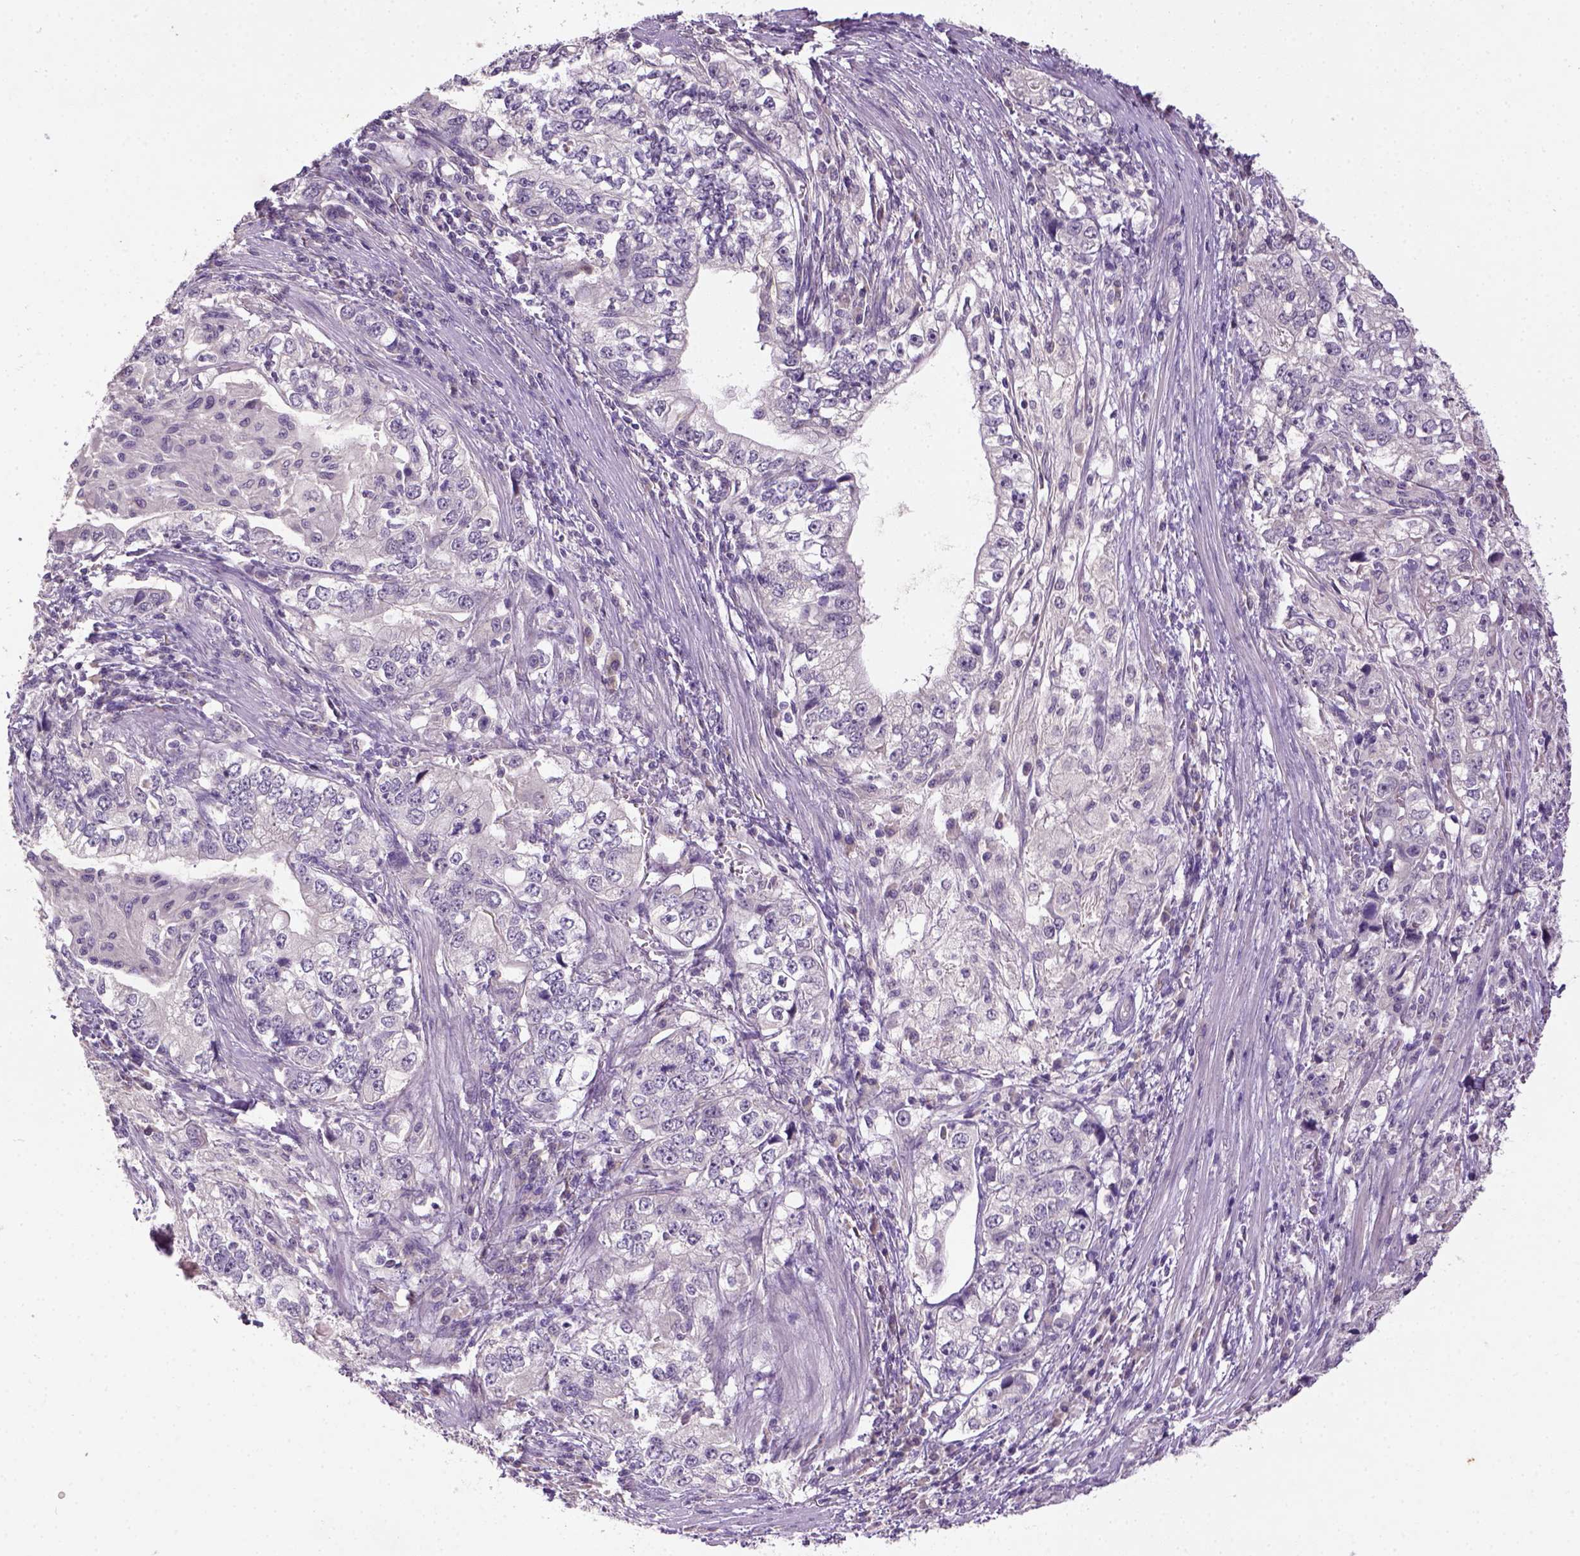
{"staining": {"intensity": "negative", "quantity": "none", "location": "none"}, "tissue": "stomach cancer", "cell_type": "Tumor cells", "image_type": "cancer", "snomed": [{"axis": "morphology", "description": "Adenocarcinoma, NOS"}, {"axis": "topography", "description": "Stomach, lower"}], "caption": "Tumor cells are negative for brown protein staining in stomach cancer (adenocarcinoma). (Stains: DAB (3,3'-diaminobenzidine) IHC with hematoxylin counter stain, Microscopy: brightfield microscopy at high magnification).", "gene": "NLGN2", "patient": {"sex": "female", "age": 72}}